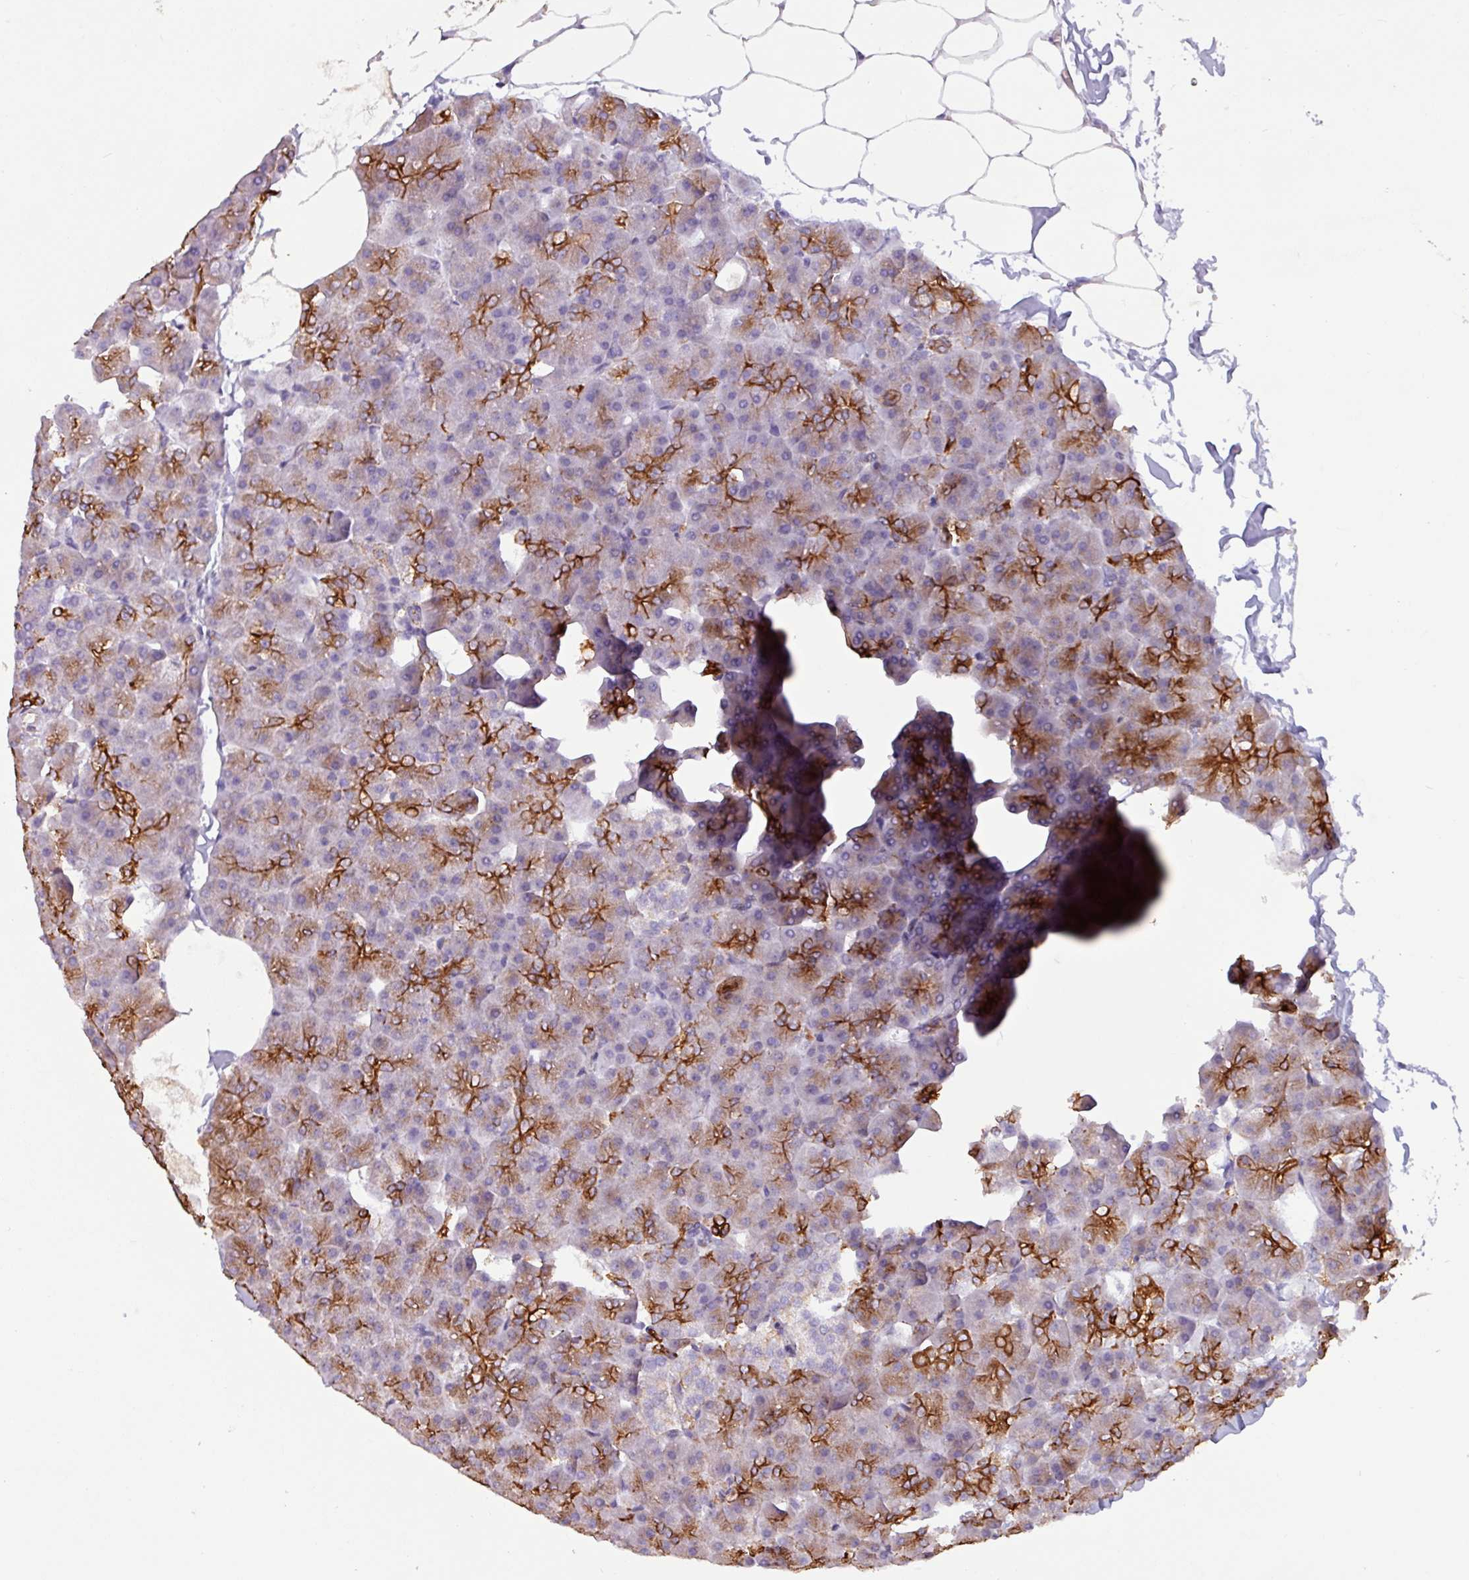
{"staining": {"intensity": "strong", "quantity": "25%-75%", "location": "cytoplasmic/membranous"}, "tissue": "pancreas", "cell_type": "Exocrine glandular cells", "image_type": "normal", "snomed": [{"axis": "morphology", "description": "Normal tissue, NOS"}, {"axis": "topography", "description": "Pancreas"}], "caption": "Immunohistochemical staining of normal pancreas shows high levels of strong cytoplasmic/membranous staining in about 25%-75% of exocrine glandular cells. The protein is shown in brown color, while the nuclei are stained blue.", "gene": "CAMK1", "patient": {"sex": "male", "age": 35}}